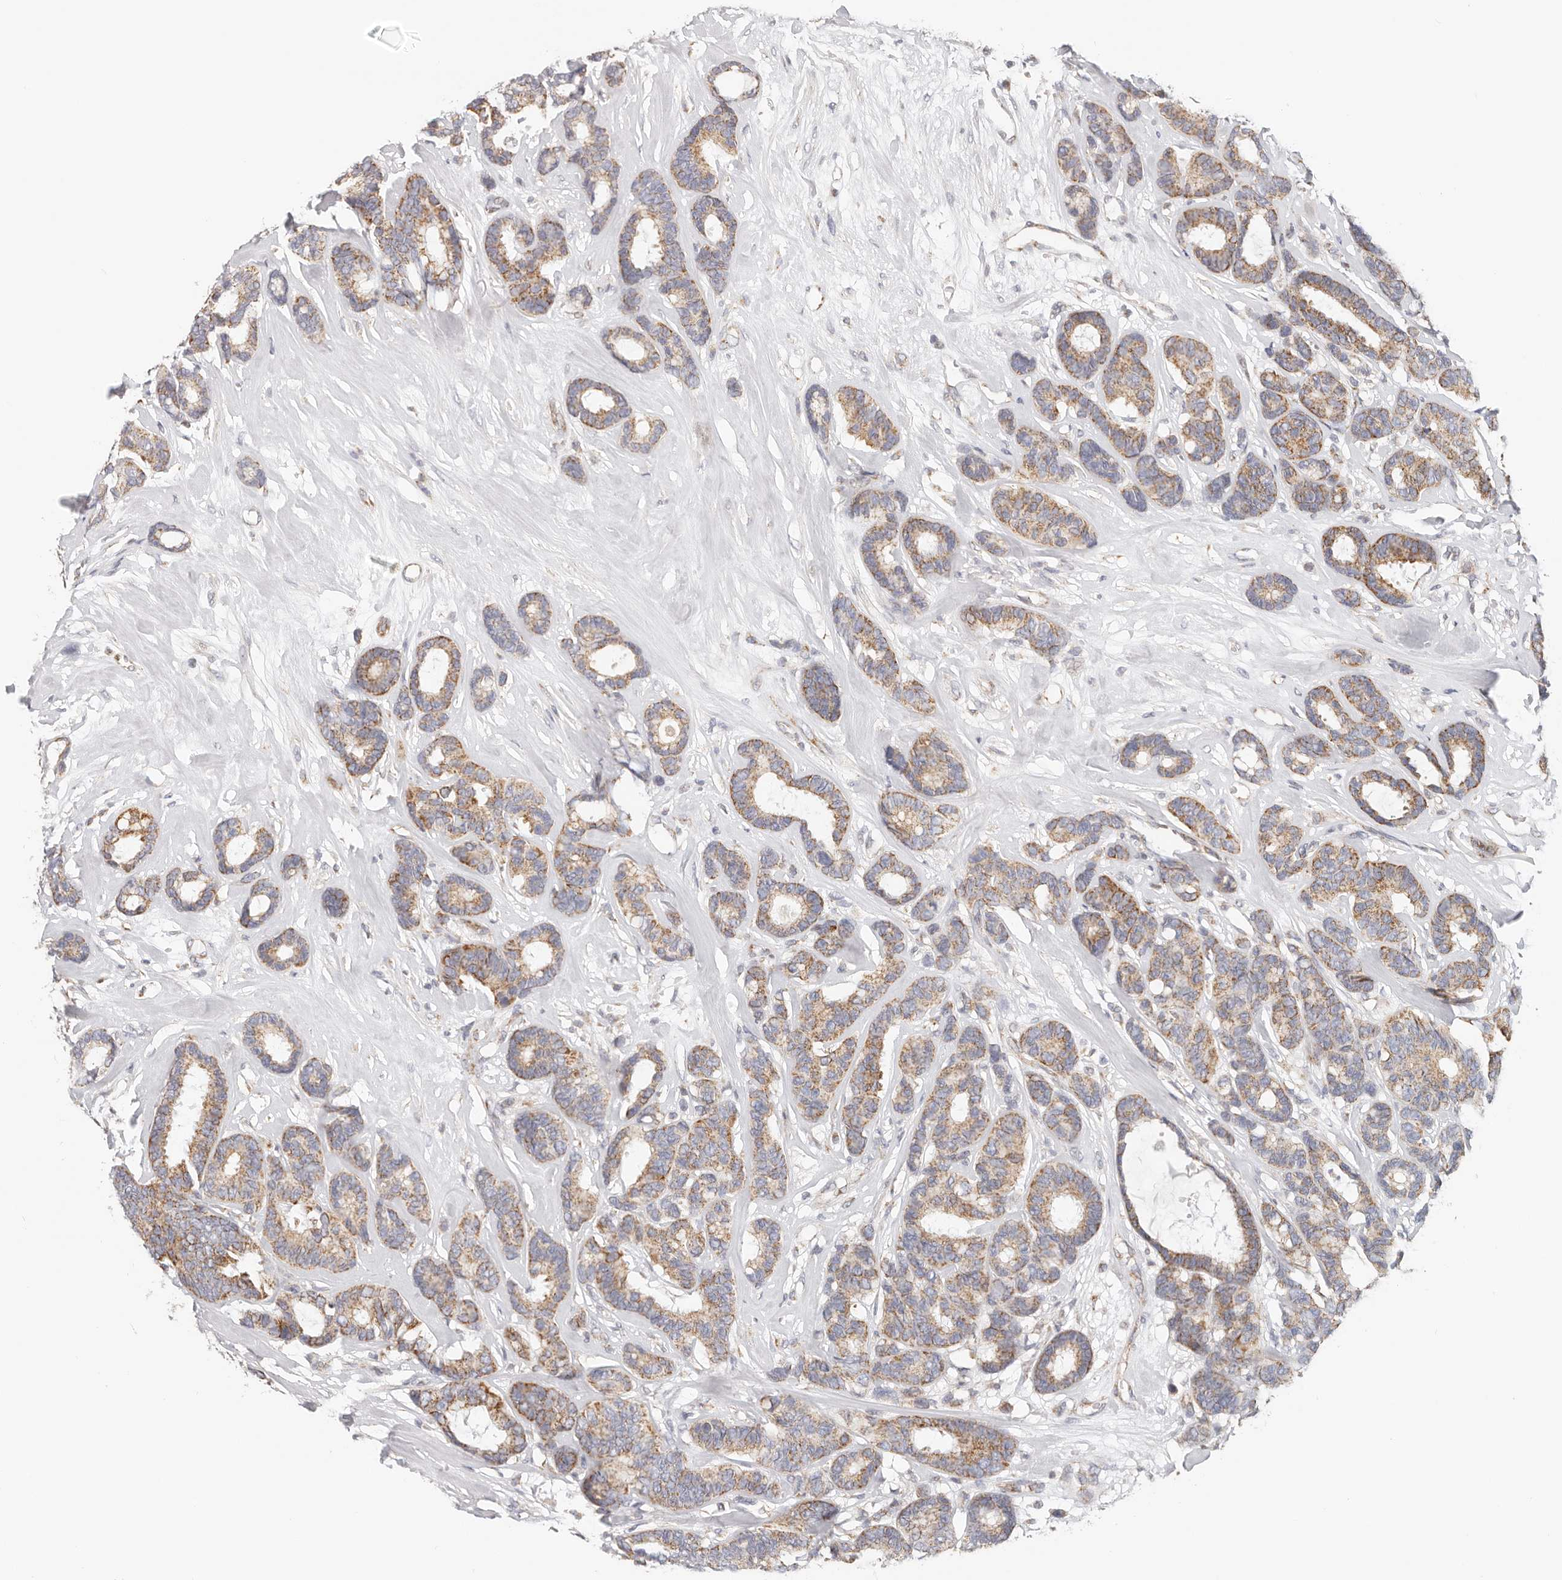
{"staining": {"intensity": "moderate", "quantity": "25%-75%", "location": "cytoplasmic/membranous"}, "tissue": "breast cancer", "cell_type": "Tumor cells", "image_type": "cancer", "snomed": [{"axis": "morphology", "description": "Duct carcinoma"}, {"axis": "topography", "description": "Breast"}], "caption": "This is an image of IHC staining of breast infiltrating ductal carcinoma, which shows moderate expression in the cytoplasmic/membranous of tumor cells.", "gene": "AFDN", "patient": {"sex": "female", "age": 87}}